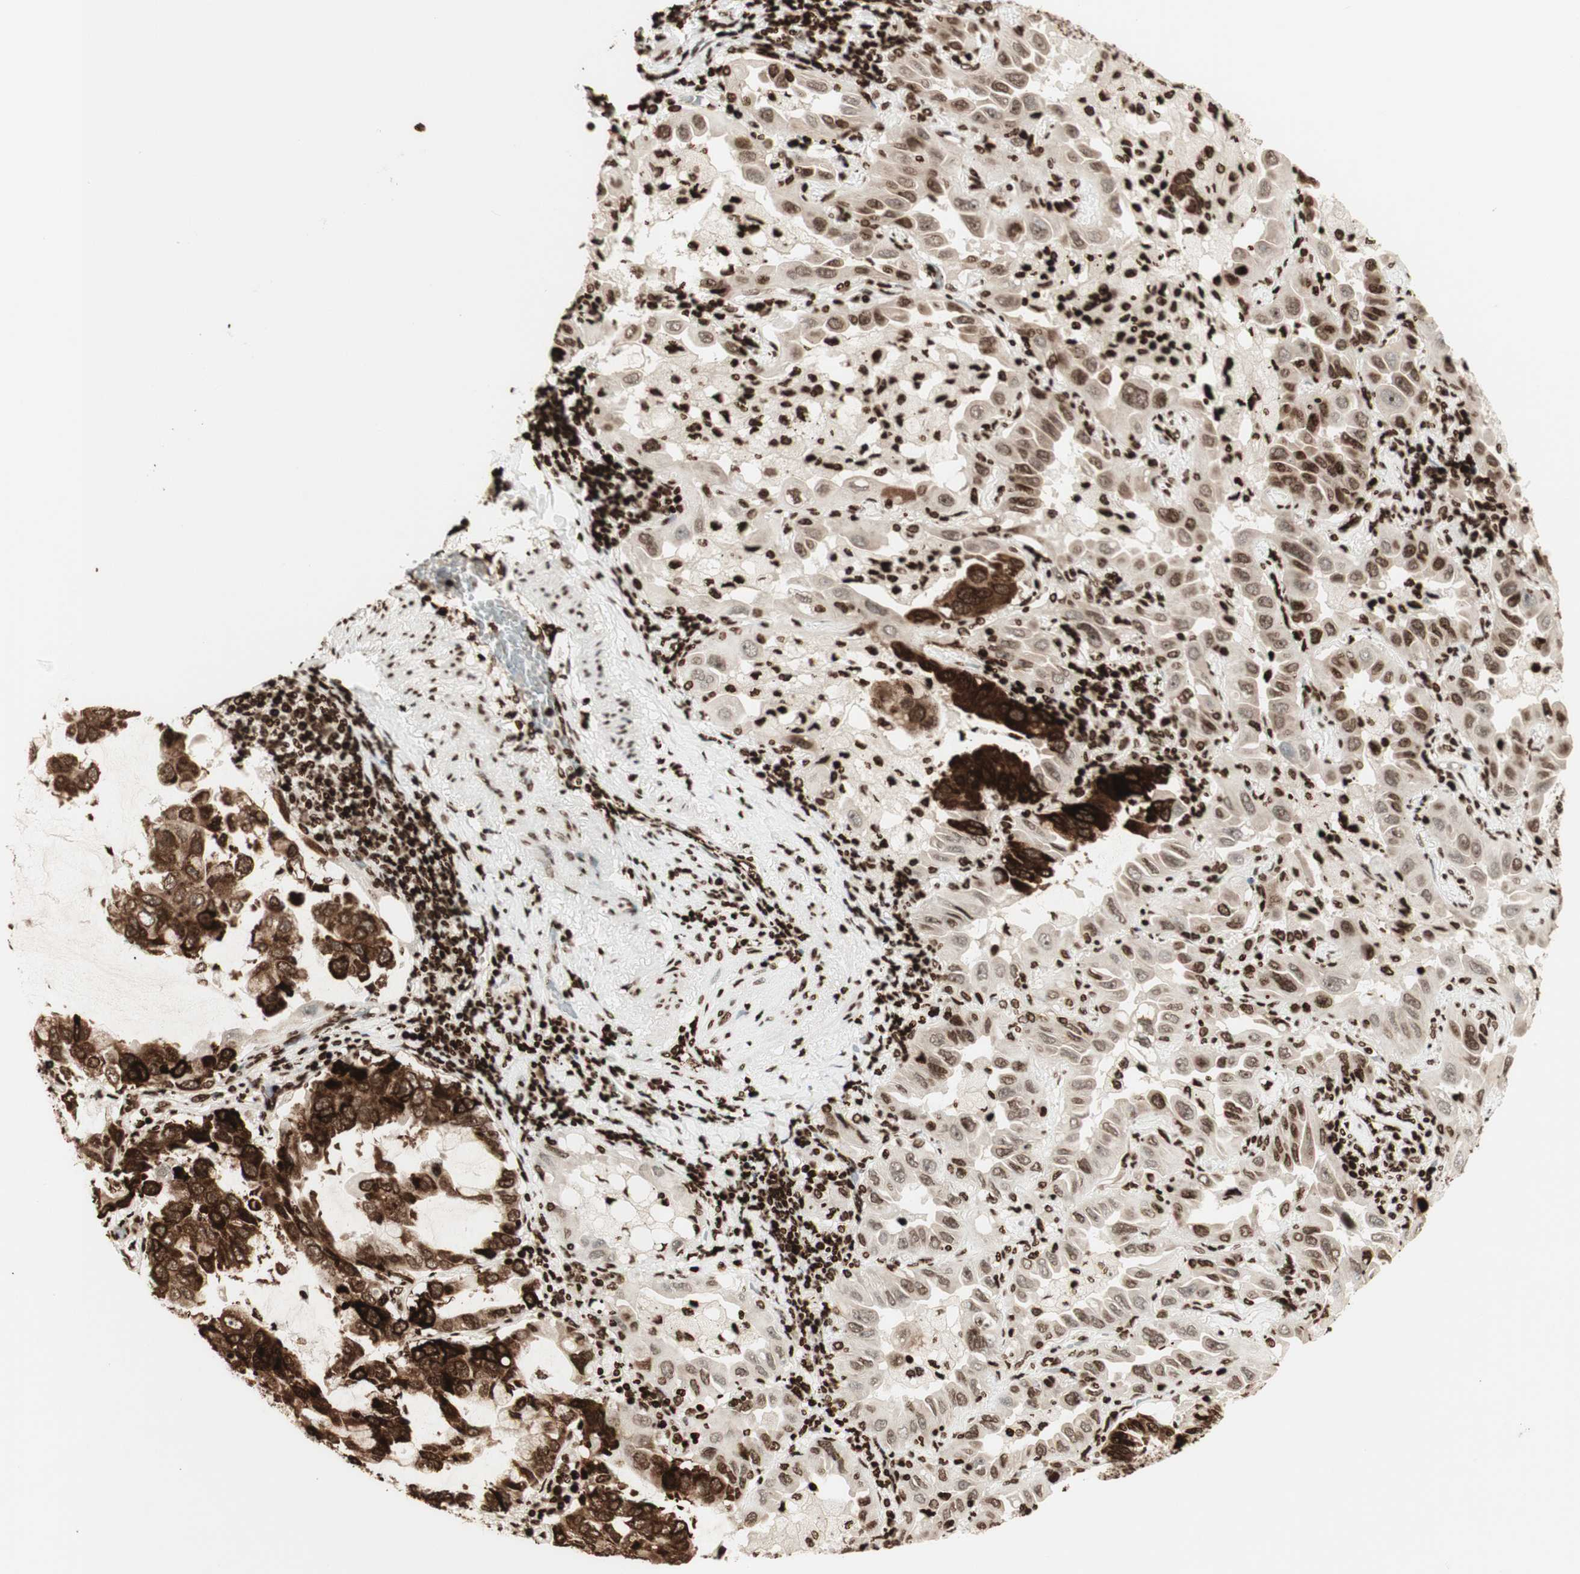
{"staining": {"intensity": "strong", "quantity": ">75%", "location": "cytoplasmic/membranous,nuclear"}, "tissue": "lung cancer", "cell_type": "Tumor cells", "image_type": "cancer", "snomed": [{"axis": "morphology", "description": "Adenocarcinoma, NOS"}, {"axis": "topography", "description": "Lung"}], "caption": "IHC (DAB) staining of lung adenocarcinoma displays strong cytoplasmic/membranous and nuclear protein positivity in about >75% of tumor cells.", "gene": "NCAPD2", "patient": {"sex": "male", "age": 64}}